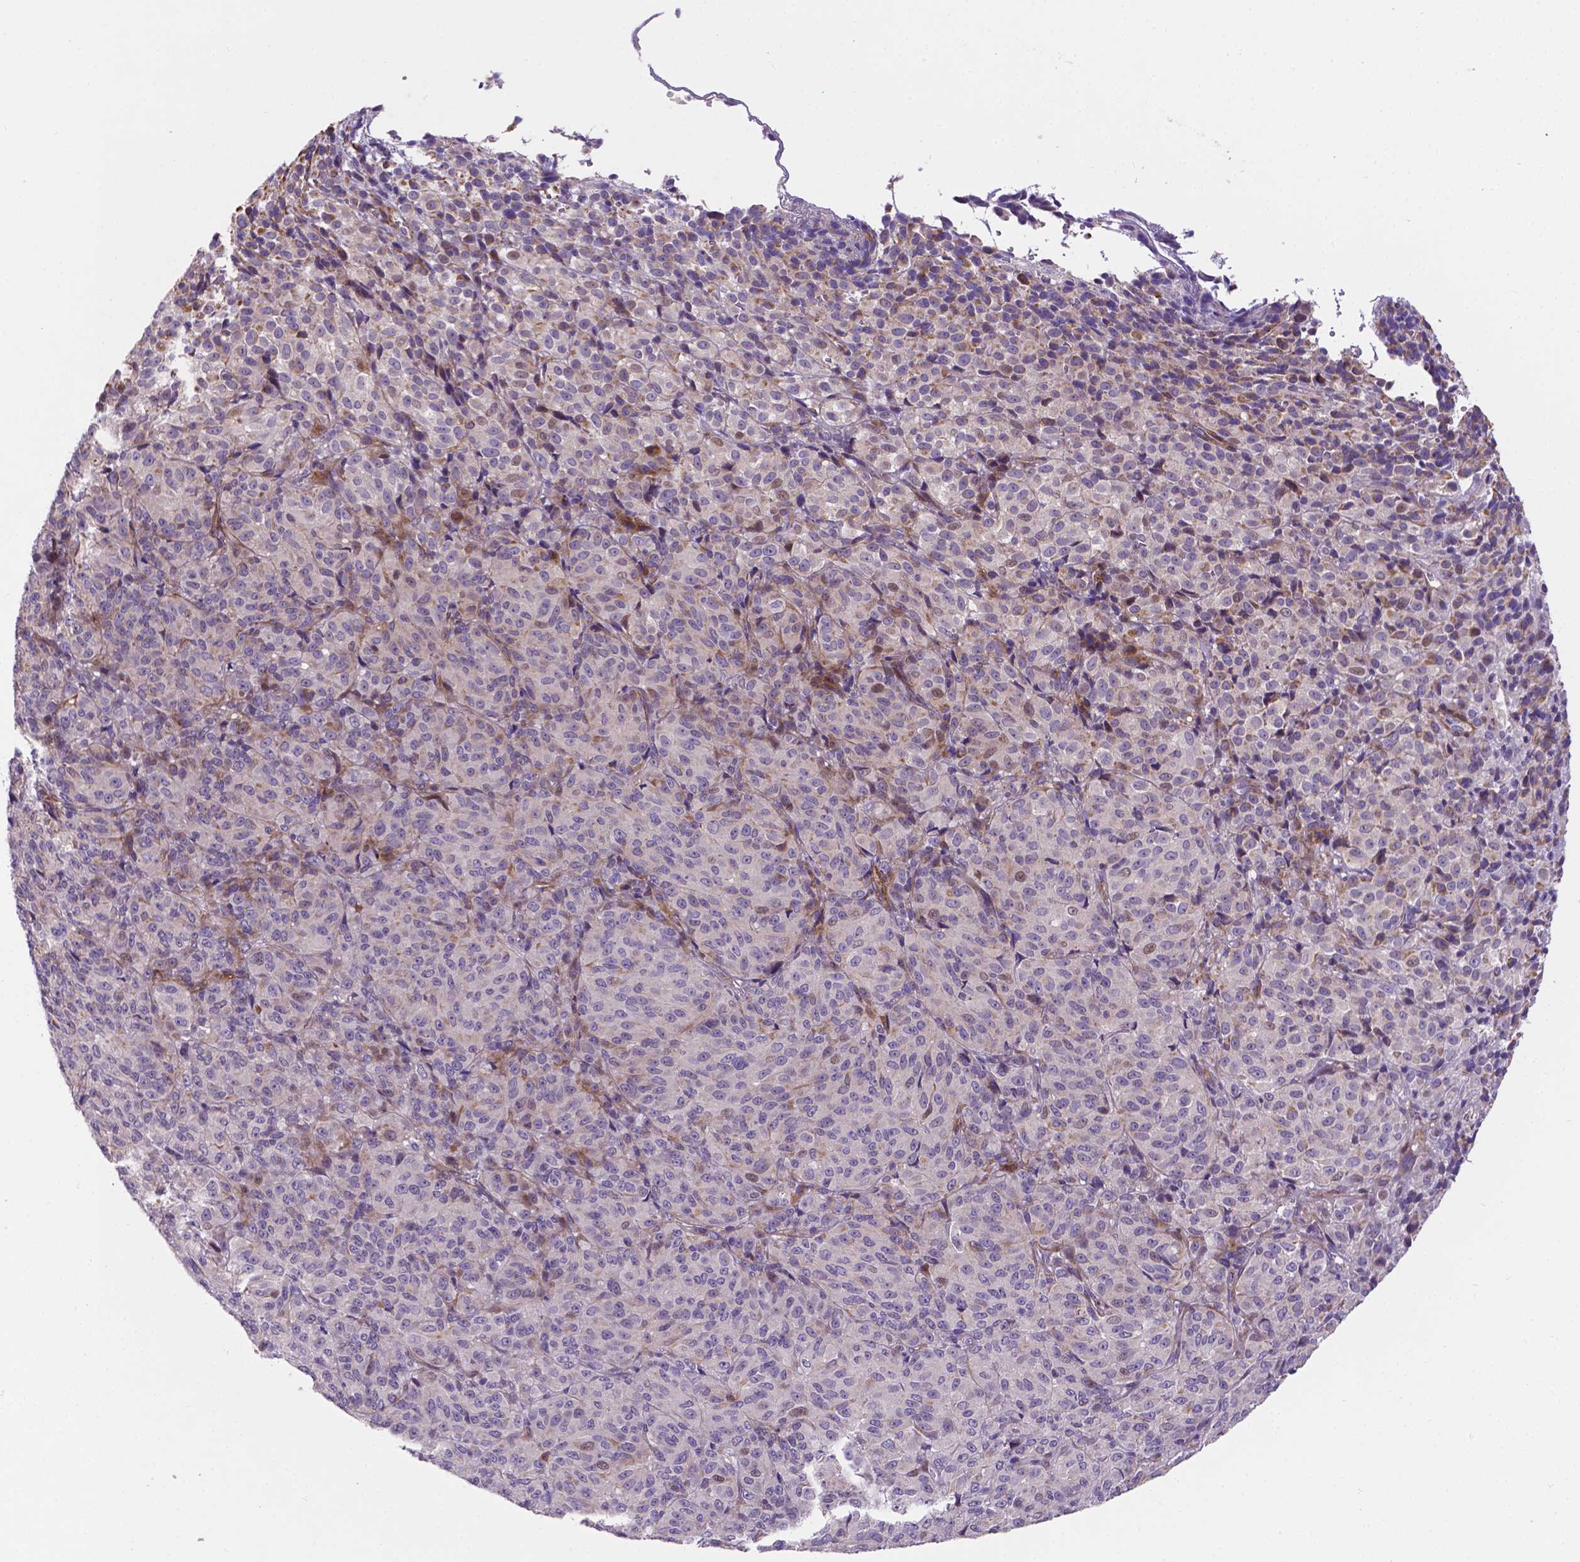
{"staining": {"intensity": "negative", "quantity": "none", "location": "none"}, "tissue": "melanoma", "cell_type": "Tumor cells", "image_type": "cancer", "snomed": [{"axis": "morphology", "description": "Malignant melanoma, Metastatic site"}, {"axis": "topography", "description": "Brain"}], "caption": "IHC micrograph of human melanoma stained for a protein (brown), which displays no expression in tumor cells. The staining is performed using DAB brown chromogen with nuclei counter-stained in using hematoxylin.", "gene": "PFKFB4", "patient": {"sex": "female", "age": 56}}